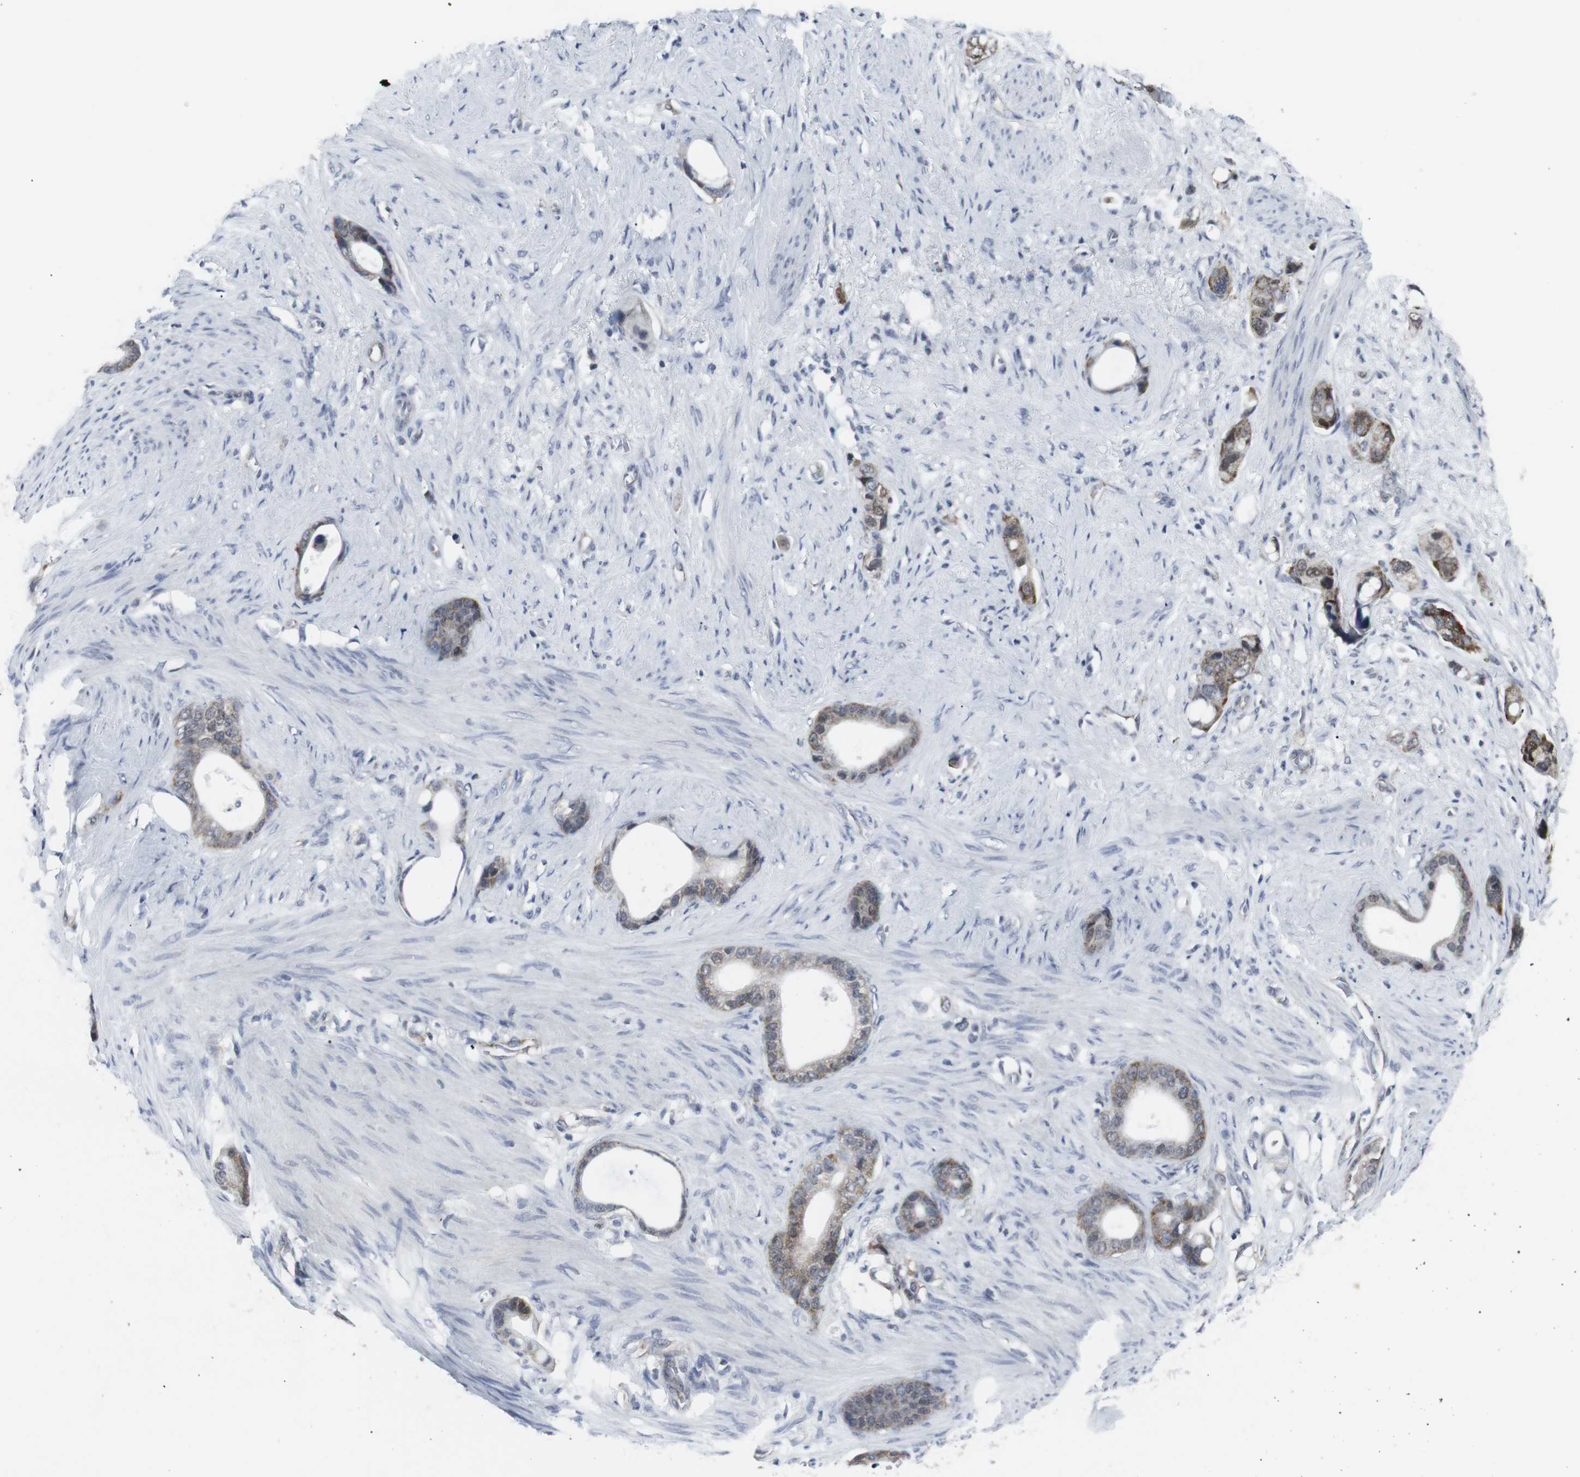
{"staining": {"intensity": "moderate", "quantity": ">75%", "location": "cytoplasmic/membranous"}, "tissue": "stomach cancer", "cell_type": "Tumor cells", "image_type": "cancer", "snomed": [{"axis": "morphology", "description": "Adenocarcinoma, NOS"}, {"axis": "topography", "description": "Stomach"}], "caption": "Adenocarcinoma (stomach) was stained to show a protein in brown. There is medium levels of moderate cytoplasmic/membranous staining in about >75% of tumor cells. Ihc stains the protein in brown and the nuclei are stained blue.", "gene": "GEMIN2", "patient": {"sex": "female", "age": 75}}